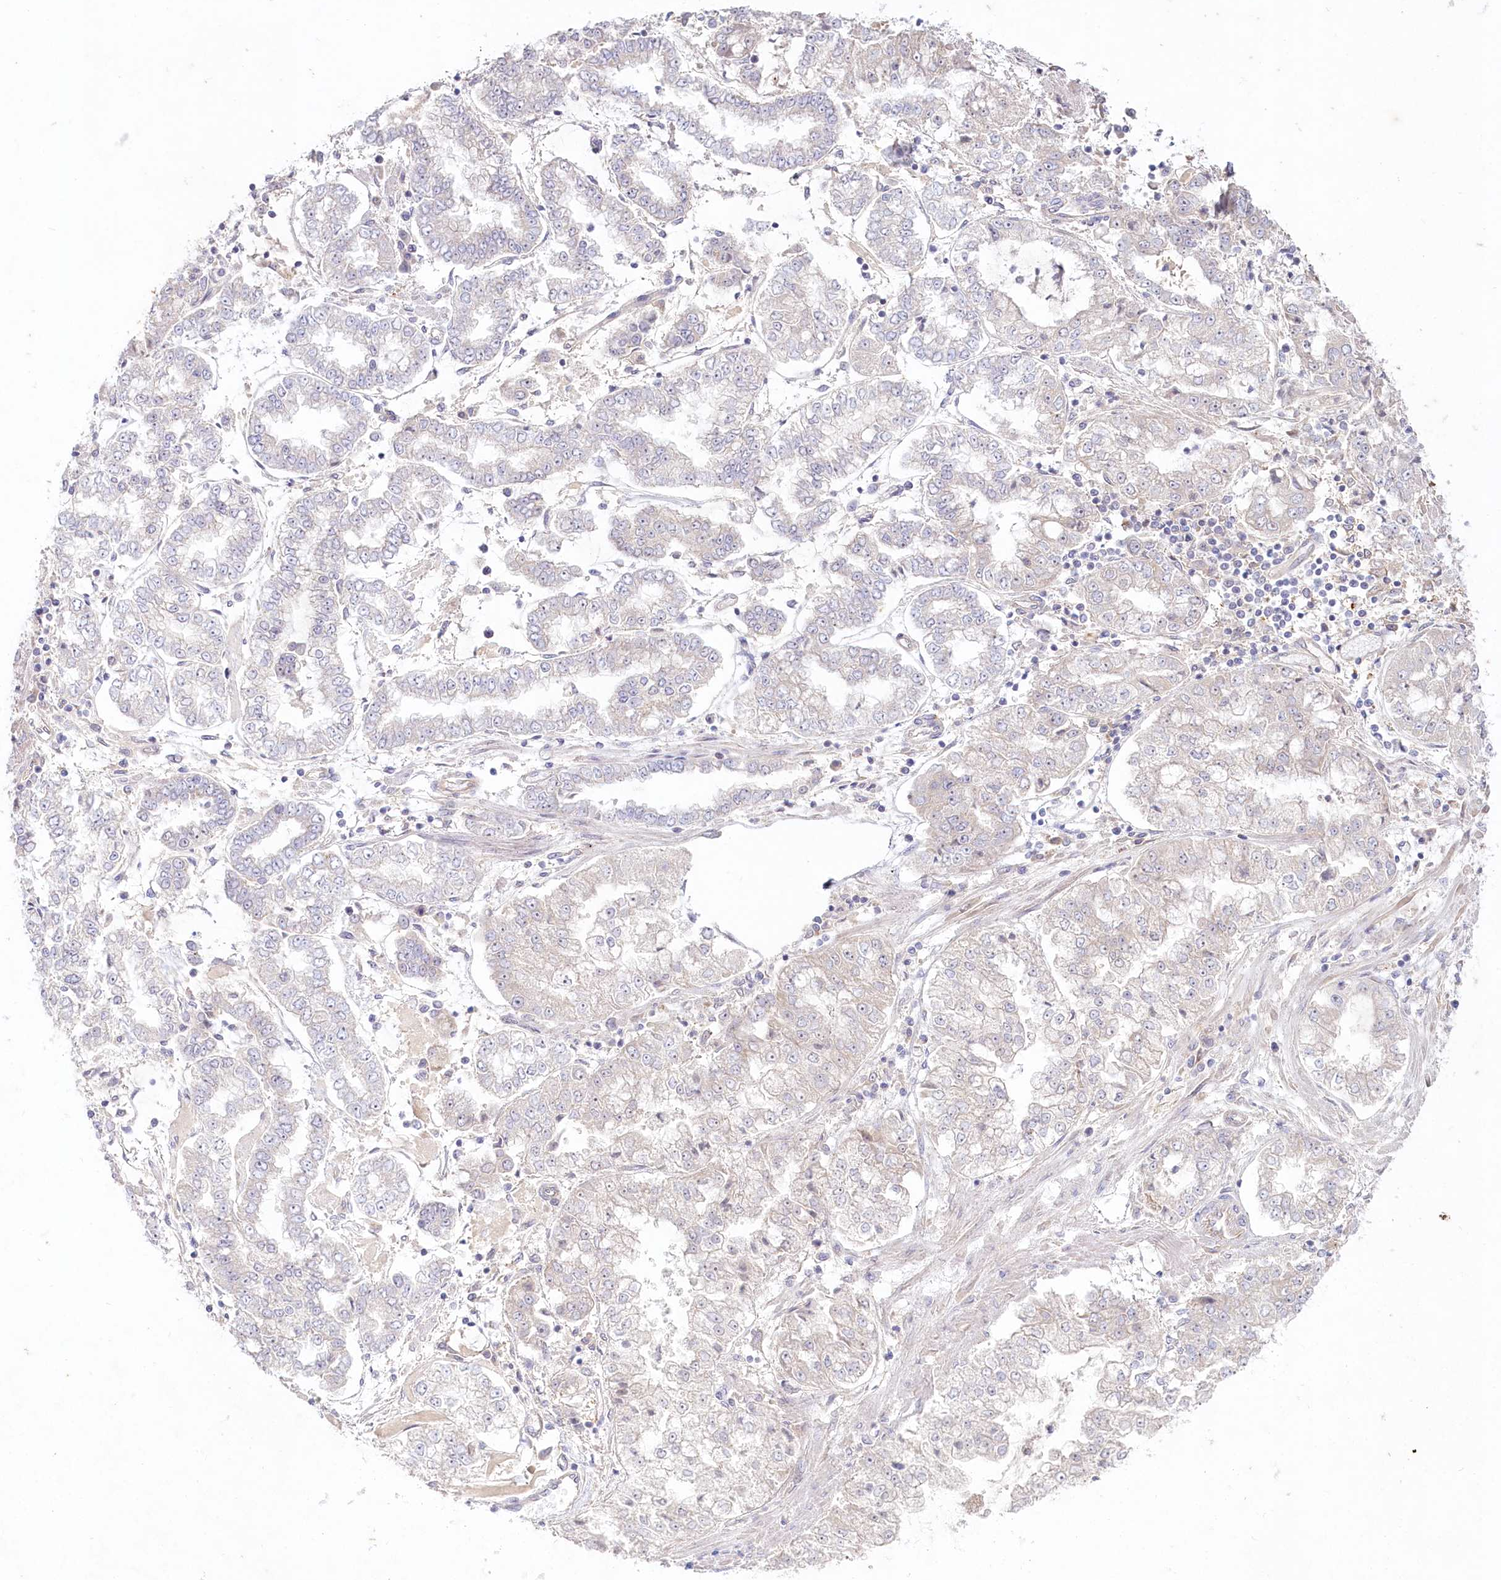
{"staining": {"intensity": "negative", "quantity": "none", "location": "none"}, "tissue": "stomach cancer", "cell_type": "Tumor cells", "image_type": "cancer", "snomed": [{"axis": "morphology", "description": "Adenocarcinoma, NOS"}, {"axis": "topography", "description": "Stomach"}], "caption": "An immunohistochemistry micrograph of stomach adenocarcinoma is shown. There is no staining in tumor cells of stomach adenocarcinoma. (DAB (3,3'-diaminobenzidine) immunohistochemistry visualized using brightfield microscopy, high magnification).", "gene": "TNIP1", "patient": {"sex": "male", "age": 76}}